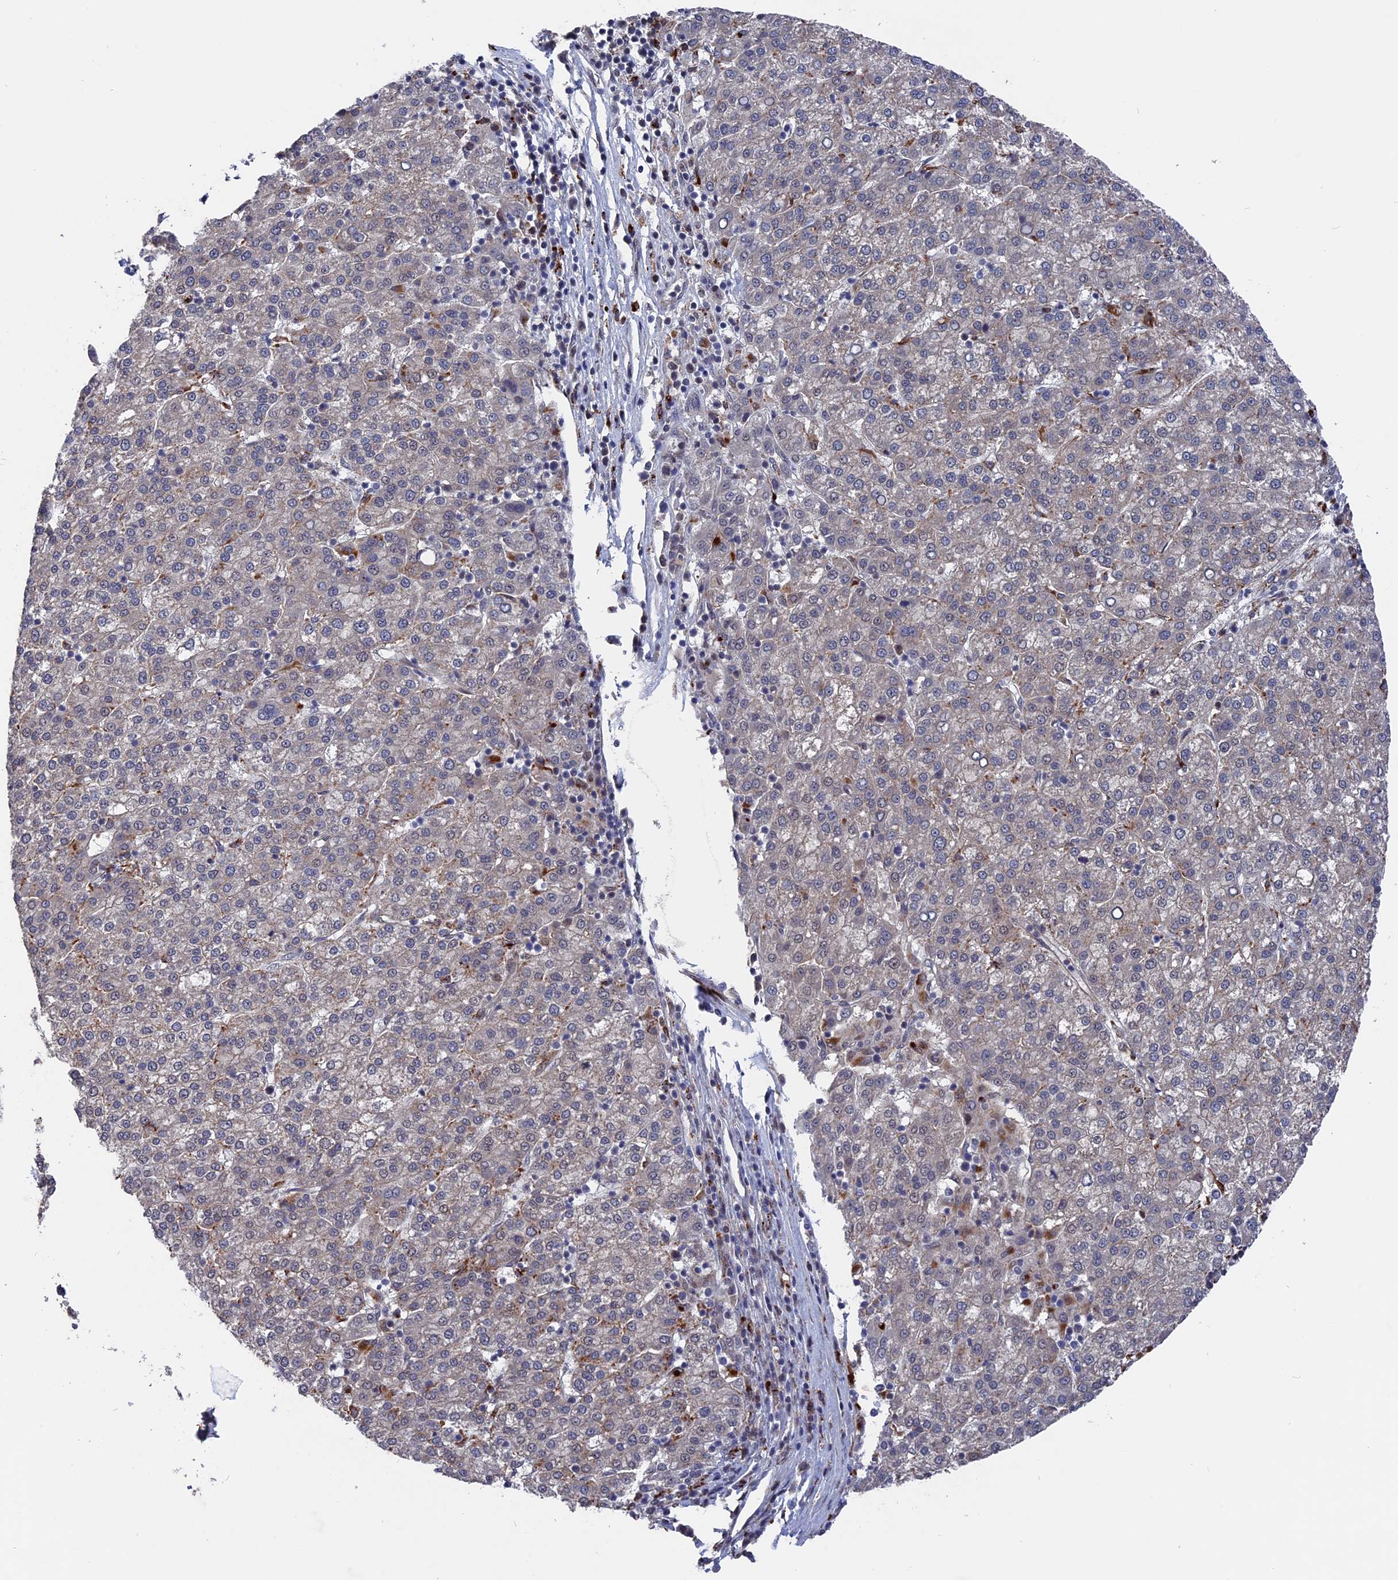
{"staining": {"intensity": "negative", "quantity": "none", "location": "none"}, "tissue": "liver cancer", "cell_type": "Tumor cells", "image_type": "cancer", "snomed": [{"axis": "morphology", "description": "Carcinoma, Hepatocellular, NOS"}, {"axis": "topography", "description": "Liver"}], "caption": "Liver hepatocellular carcinoma stained for a protein using IHC exhibits no staining tumor cells.", "gene": "NOSIP", "patient": {"sex": "female", "age": 58}}